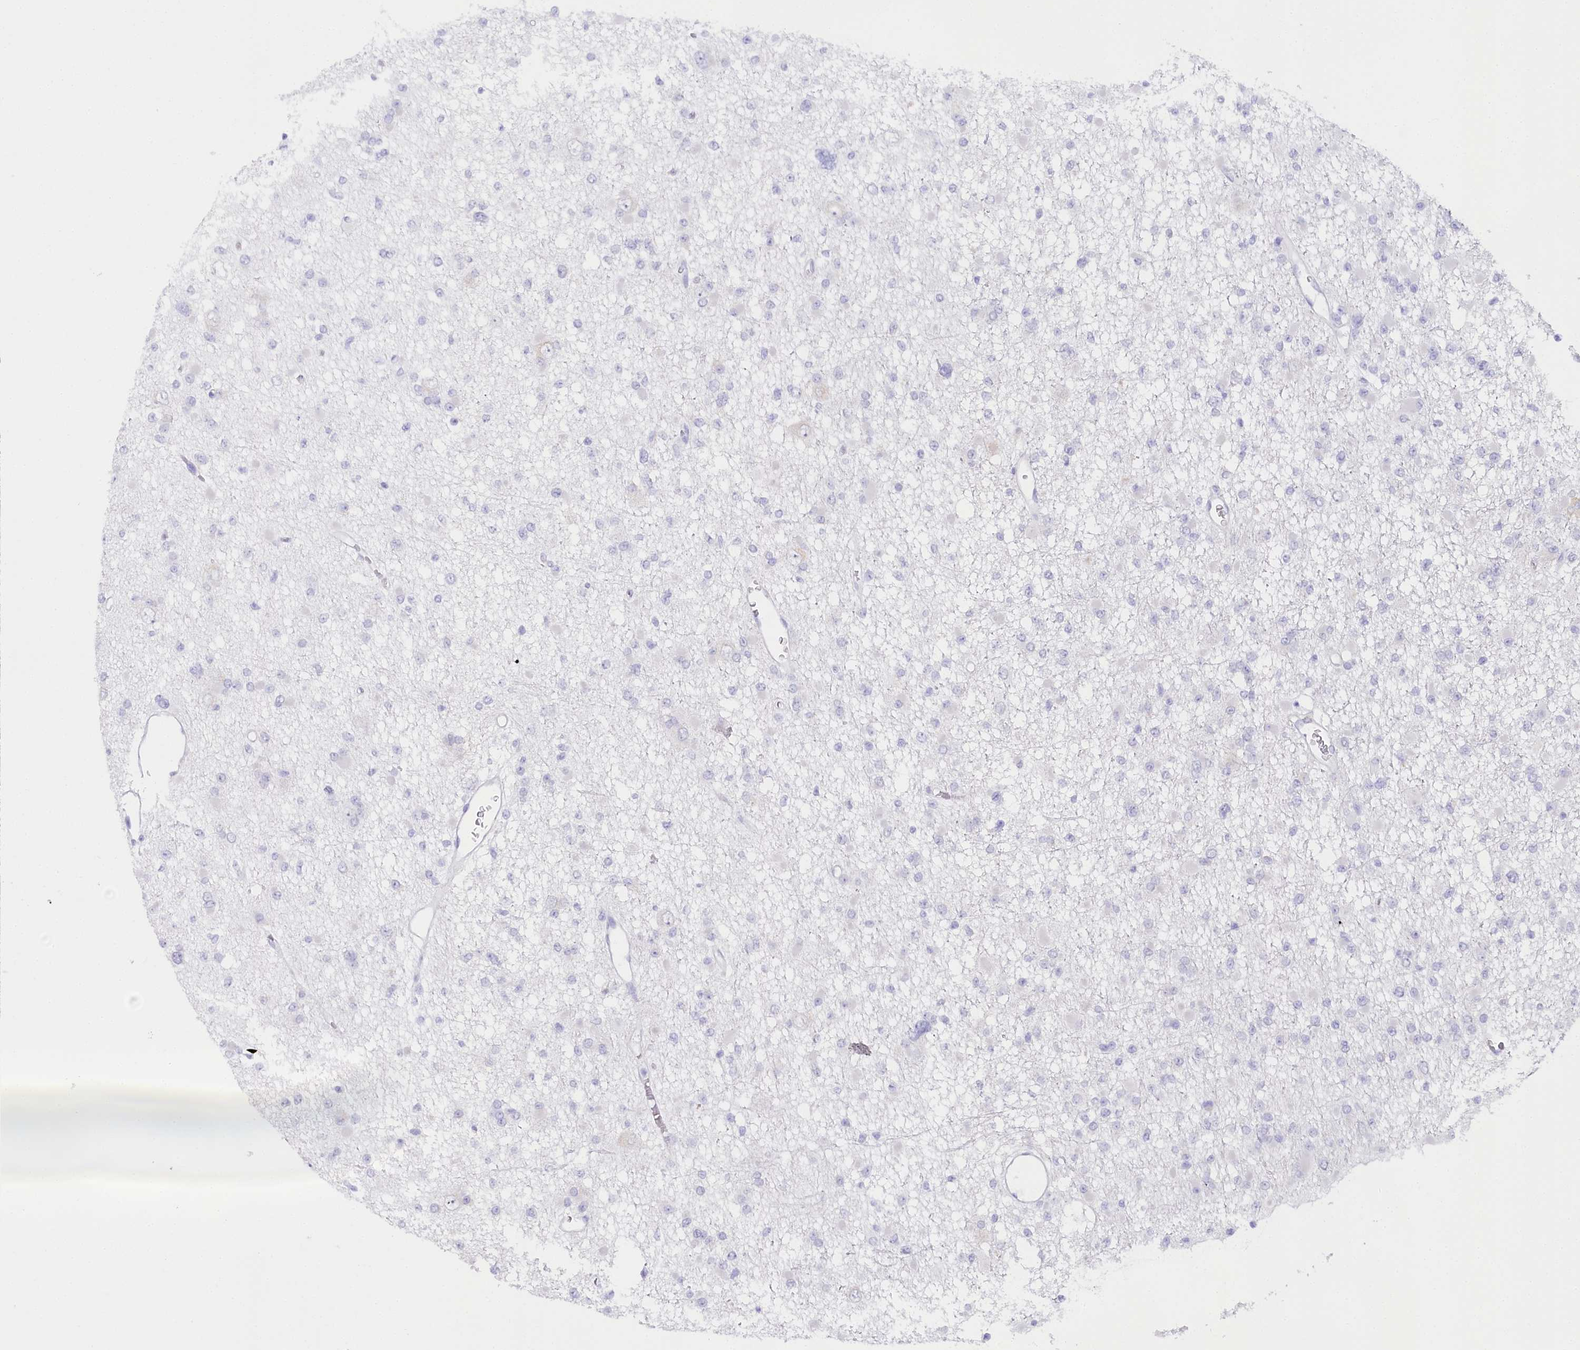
{"staining": {"intensity": "negative", "quantity": "none", "location": "none"}, "tissue": "glioma", "cell_type": "Tumor cells", "image_type": "cancer", "snomed": [{"axis": "morphology", "description": "Glioma, malignant, Low grade"}, {"axis": "topography", "description": "Brain"}], "caption": "This is an immunohistochemistry (IHC) image of malignant glioma (low-grade). There is no positivity in tumor cells.", "gene": "CSN3", "patient": {"sex": "female", "age": 22}}